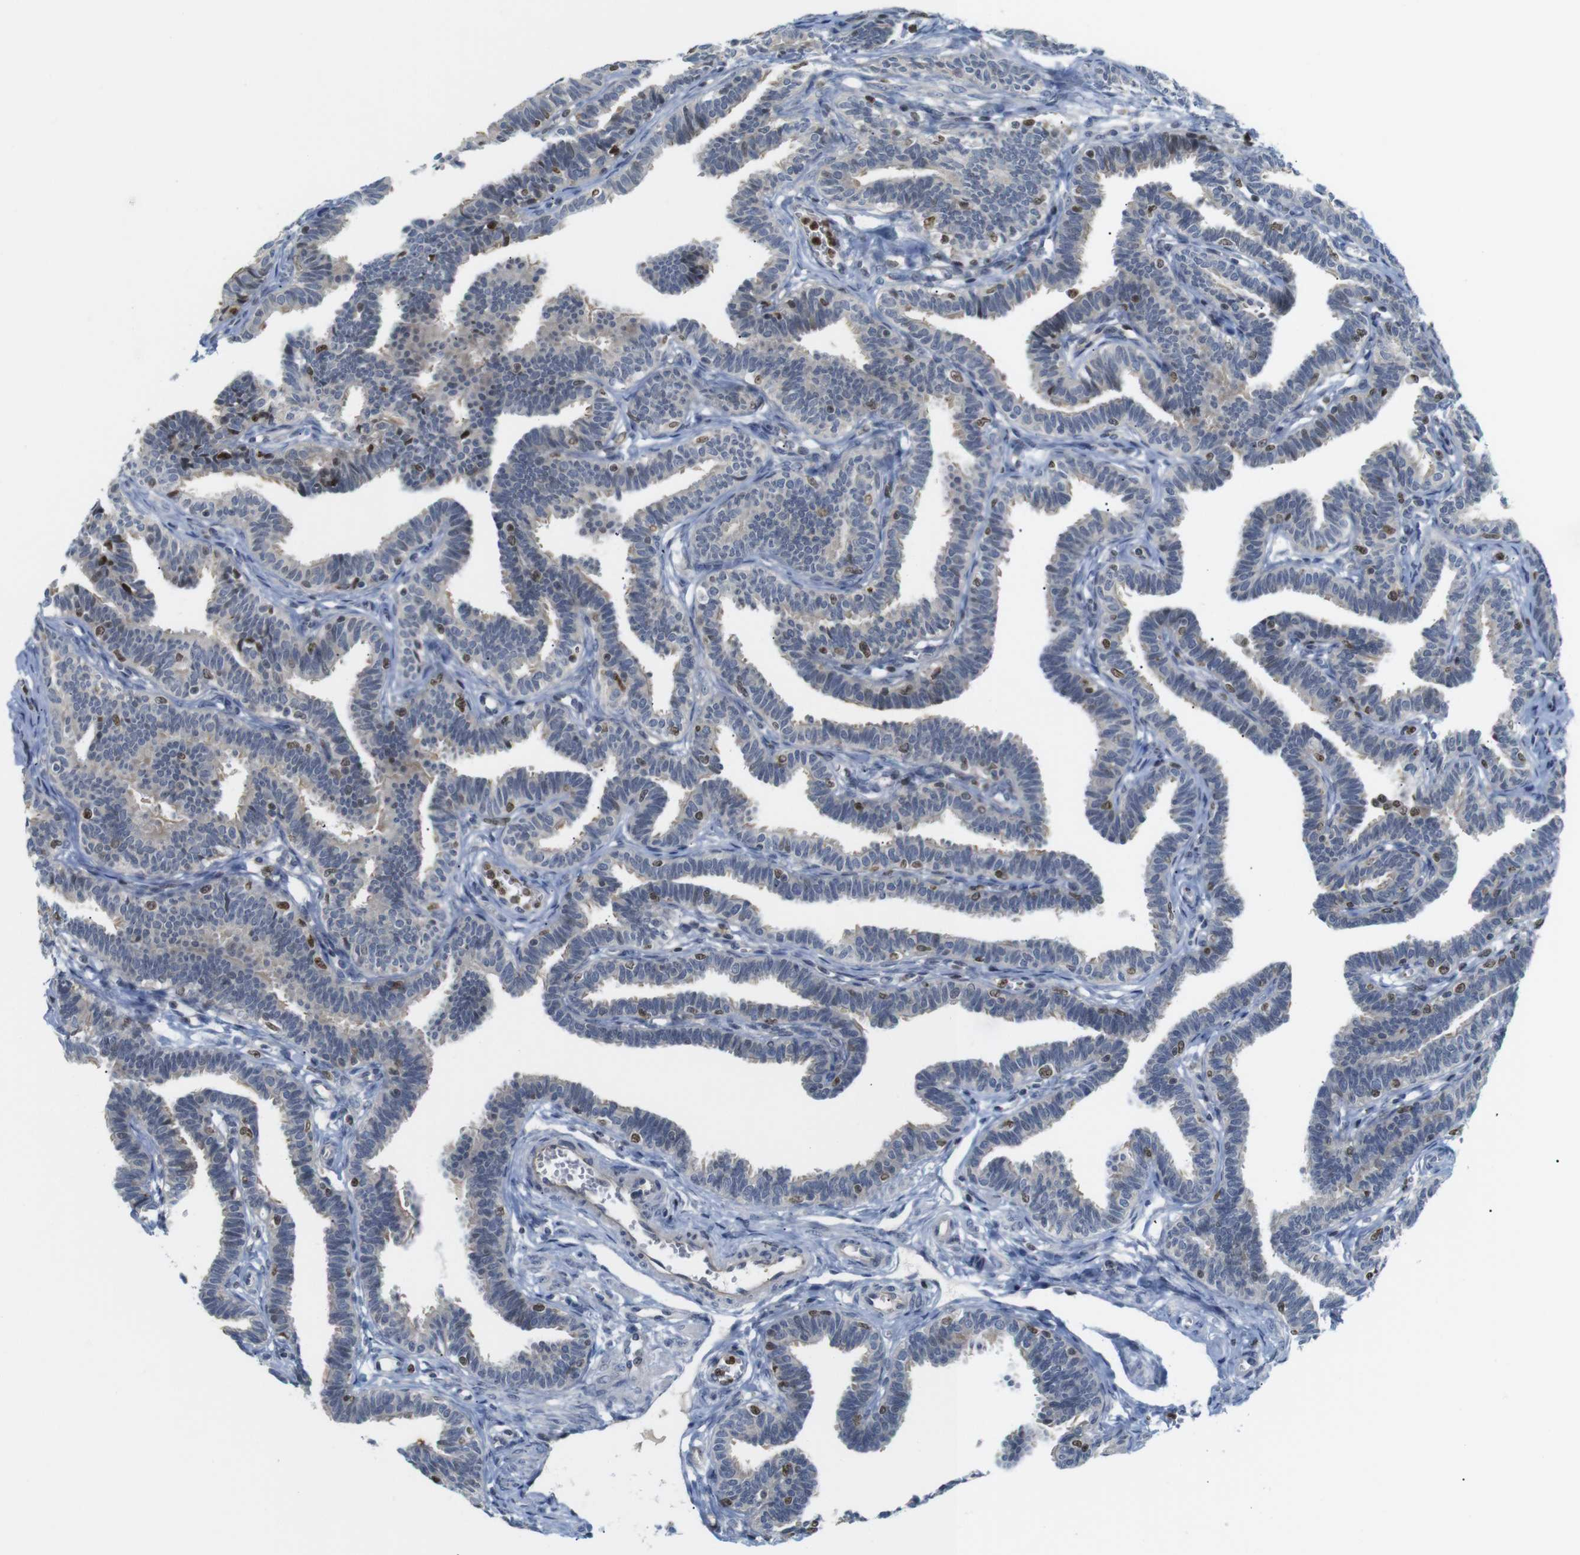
{"staining": {"intensity": "negative", "quantity": "none", "location": "none"}, "tissue": "fallopian tube", "cell_type": "Glandular cells", "image_type": "normal", "snomed": [{"axis": "morphology", "description": "Normal tissue, NOS"}, {"axis": "topography", "description": "Fallopian tube"}, {"axis": "topography", "description": "Ovary"}], "caption": "The IHC photomicrograph has no significant staining in glandular cells of fallopian tube.", "gene": "MBD1", "patient": {"sex": "female", "age": 23}}